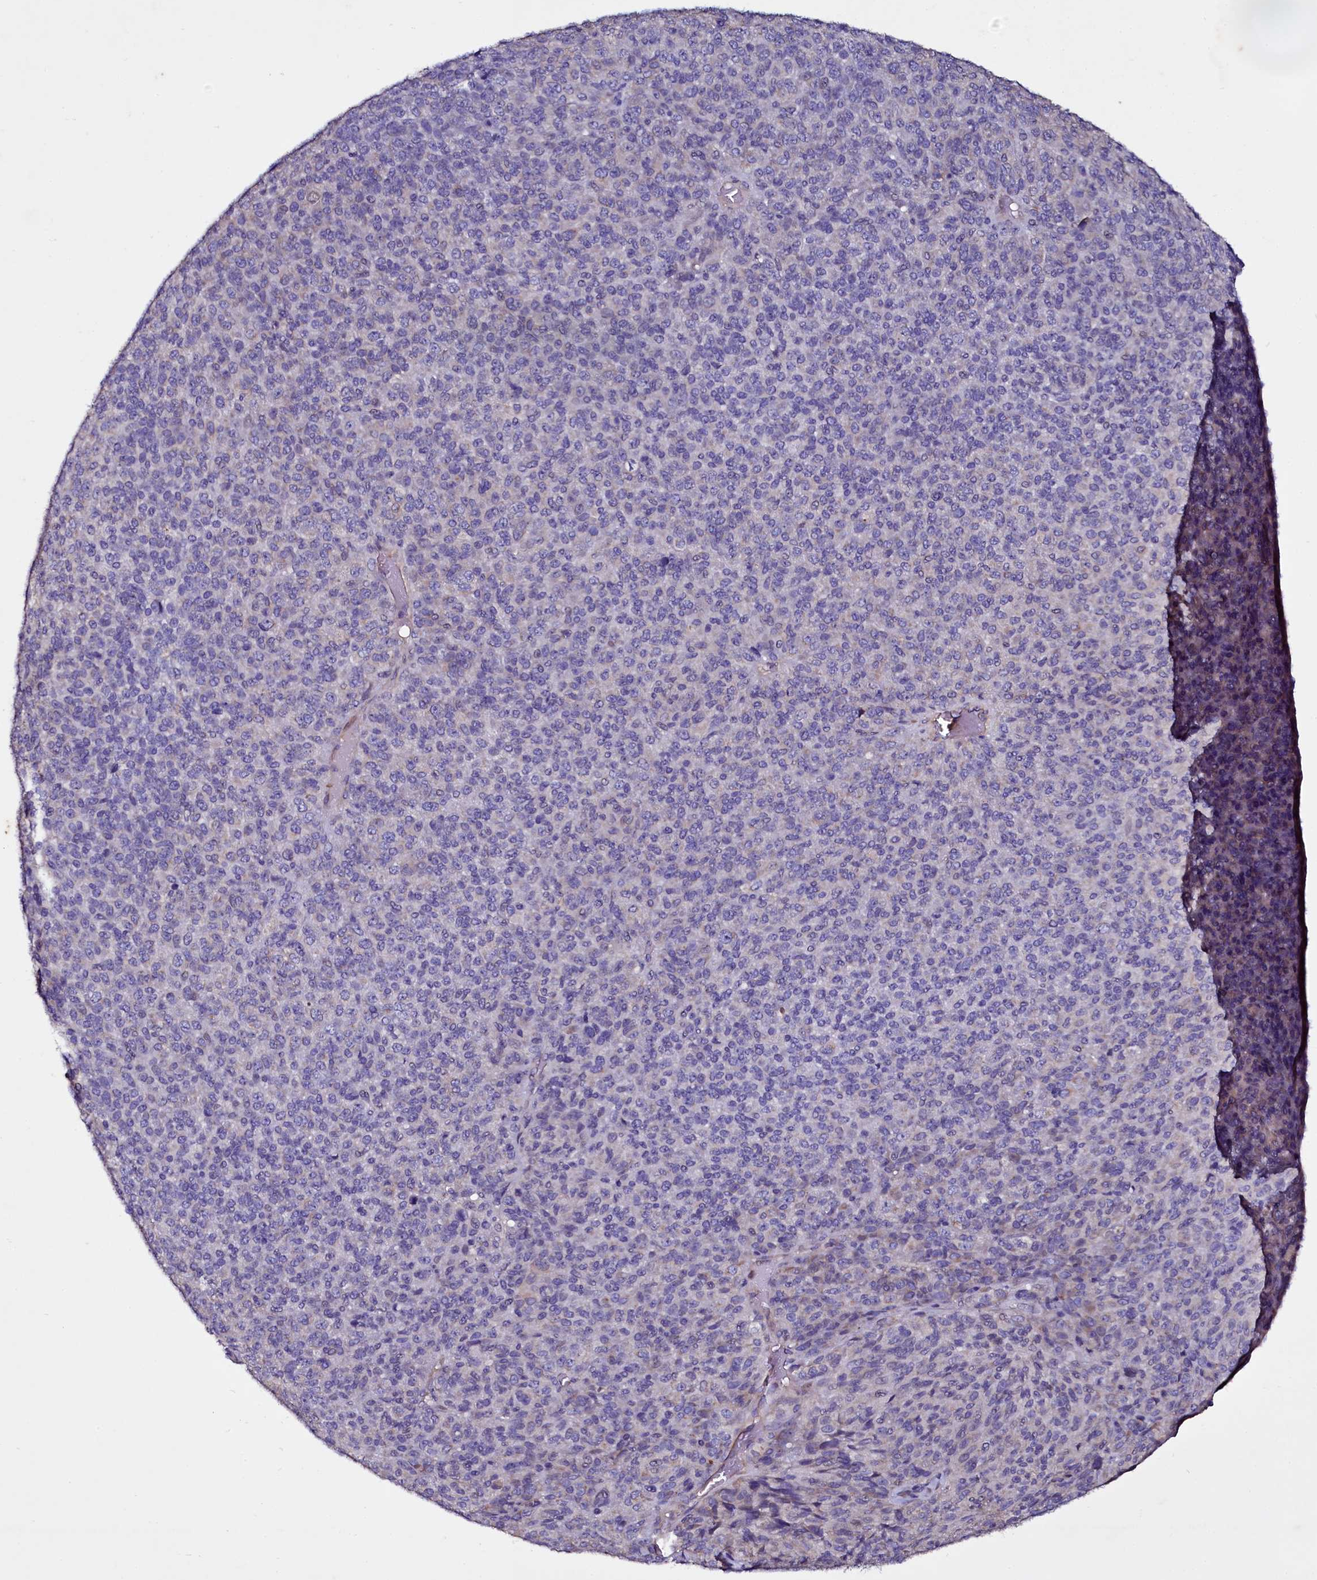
{"staining": {"intensity": "negative", "quantity": "none", "location": "none"}, "tissue": "melanoma", "cell_type": "Tumor cells", "image_type": "cancer", "snomed": [{"axis": "morphology", "description": "Malignant melanoma, Metastatic site"}, {"axis": "topography", "description": "Brain"}], "caption": "Immunohistochemistry (IHC) micrograph of neoplastic tissue: melanoma stained with DAB shows no significant protein positivity in tumor cells. The staining is performed using DAB brown chromogen with nuclei counter-stained in using hematoxylin.", "gene": "SELENOT", "patient": {"sex": "female", "age": 56}}